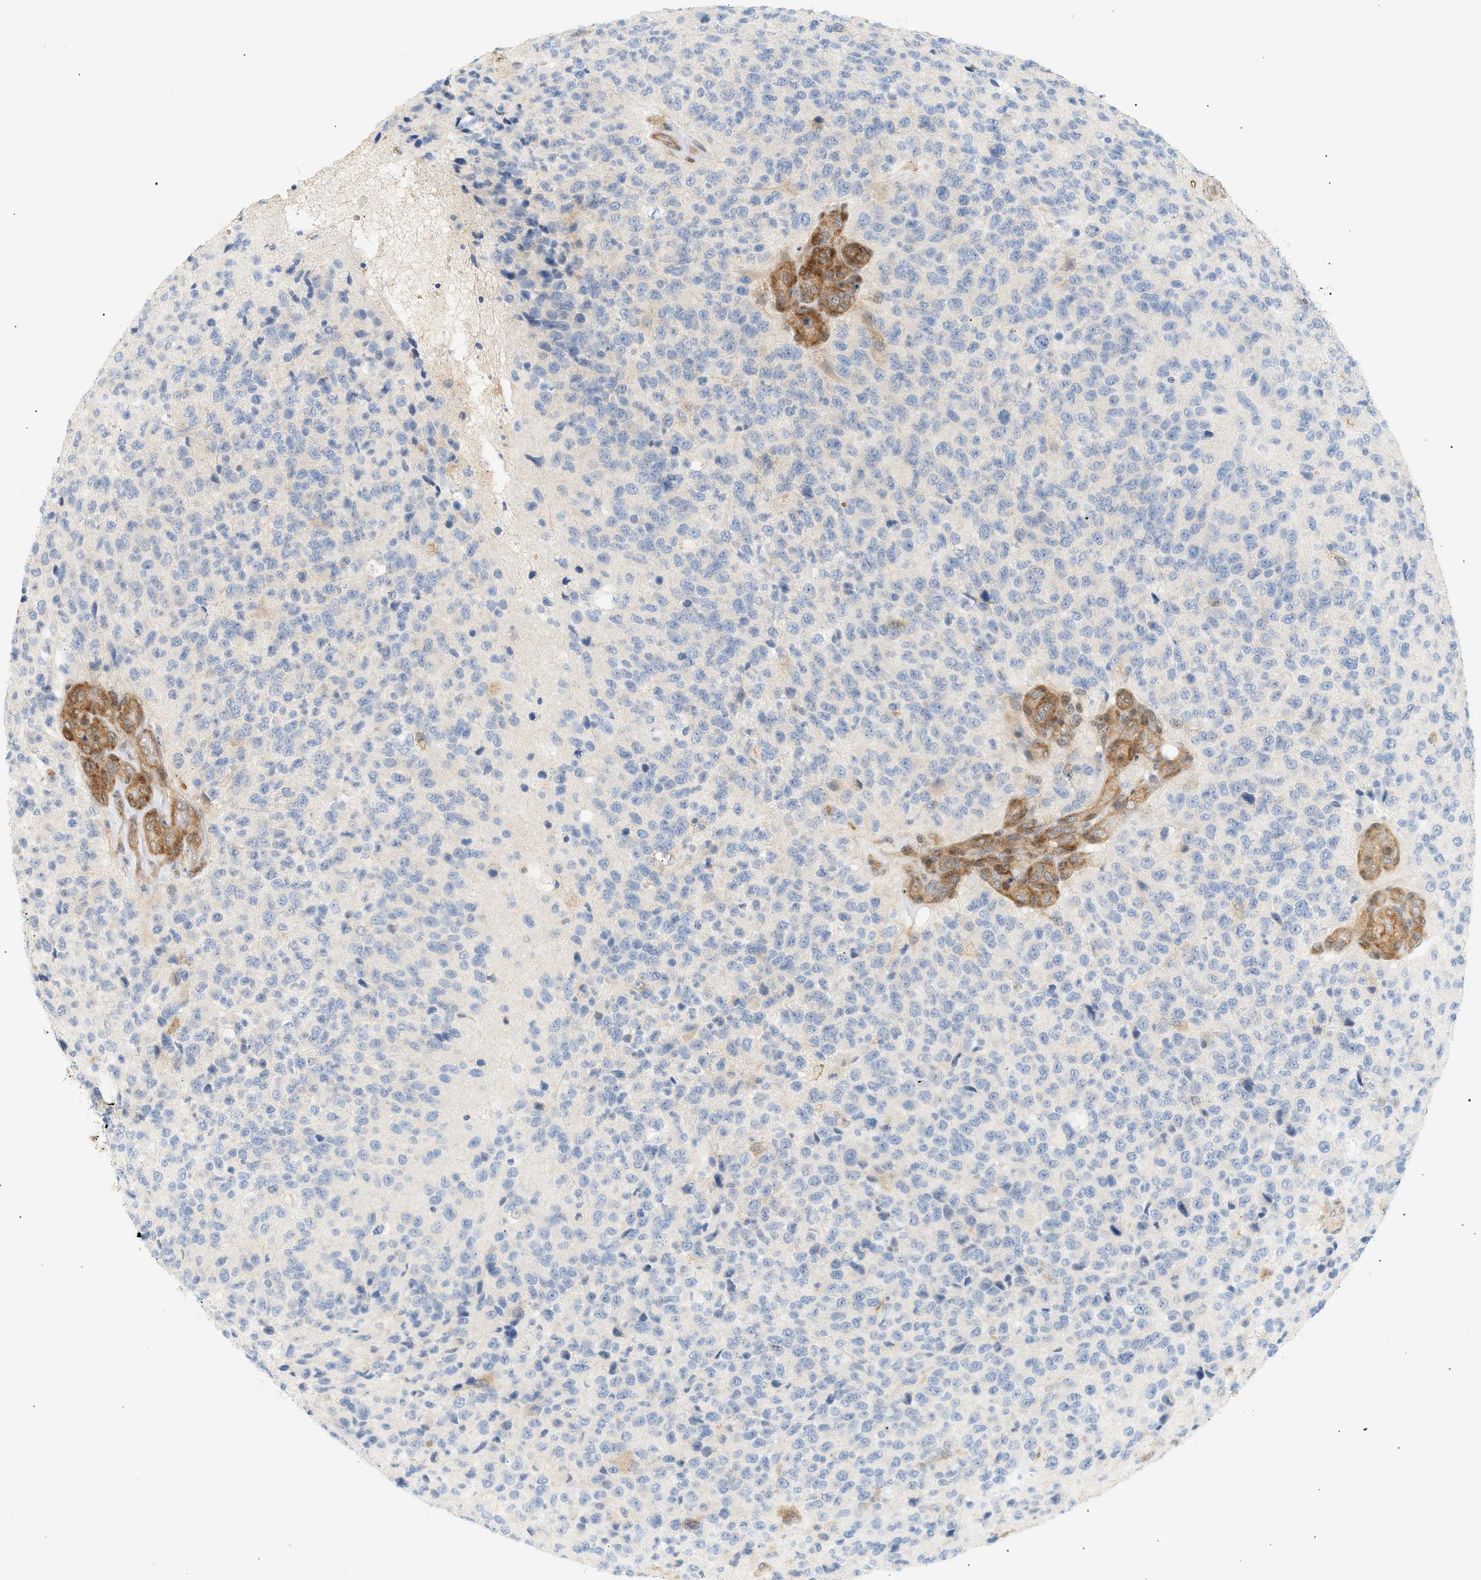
{"staining": {"intensity": "negative", "quantity": "none", "location": "none"}, "tissue": "glioma", "cell_type": "Tumor cells", "image_type": "cancer", "snomed": [{"axis": "morphology", "description": "Glioma, malignant, High grade"}, {"axis": "topography", "description": "pancreas cauda"}], "caption": "High magnification brightfield microscopy of glioma stained with DAB (3,3'-diaminobenzidine) (brown) and counterstained with hematoxylin (blue): tumor cells show no significant positivity.", "gene": "SHC1", "patient": {"sex": "male", "age": 60}}